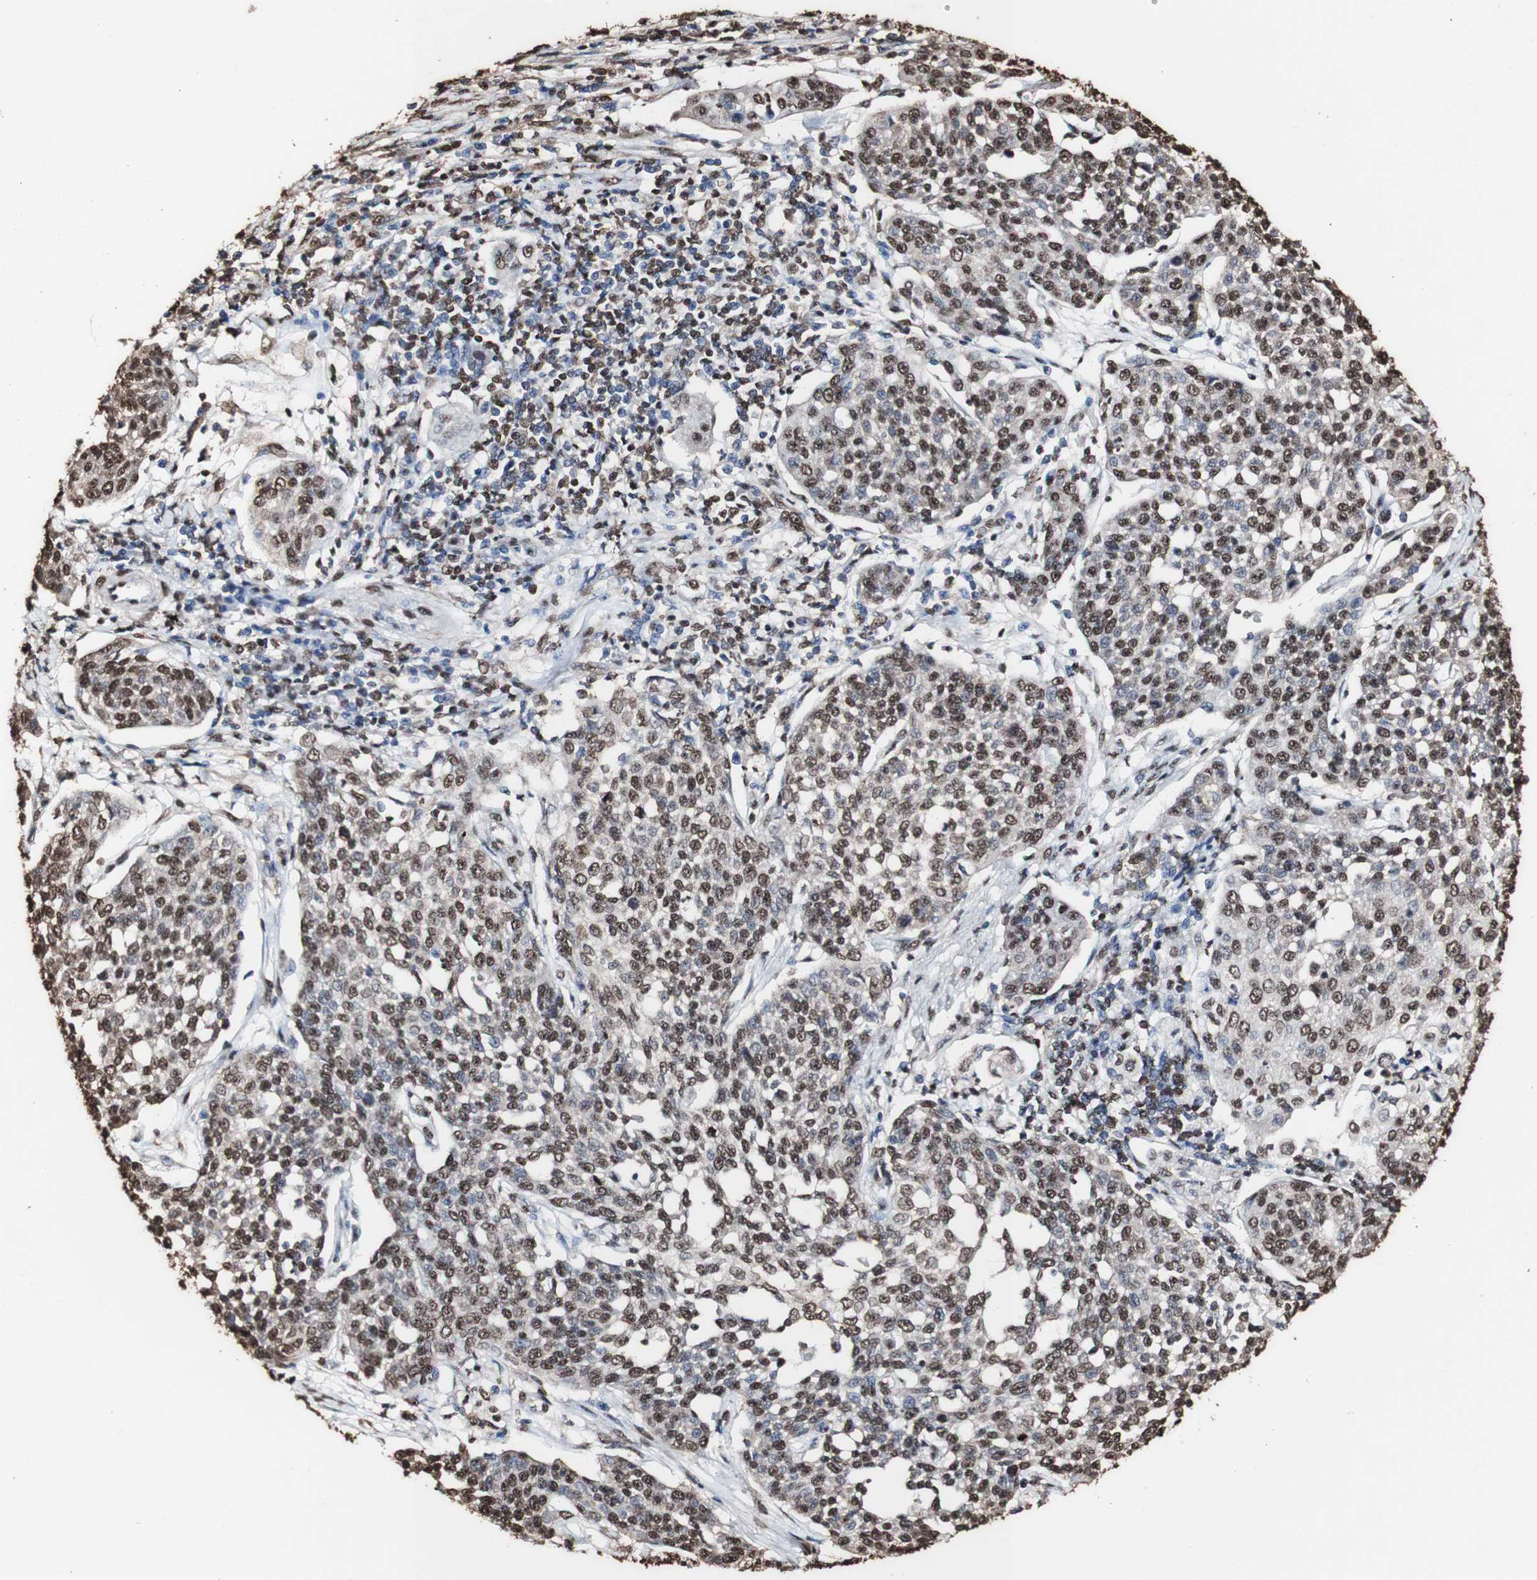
{"staining": {"intensity": "strong", "quantity": "25%-75%", "location": "cytoplasmic/membranous"}, "tissue": "cervical cancer", "cell_type": "Tumor cells", "image_type": "cancer", "snomed": [{"axis": "morphology", "description": "Squamous cell carcinoma, NOS"}, {"axis": "topography", "description": "Cervix"}], "caption": "Immunohistochemical staining of cervical cancer exhibits high levels of strong cytoplasmic/membranous expression in approximately 25%-75% of tumor cells.", "gene": "PIDD1", "patient": {"sex": "female", "age": 34}}